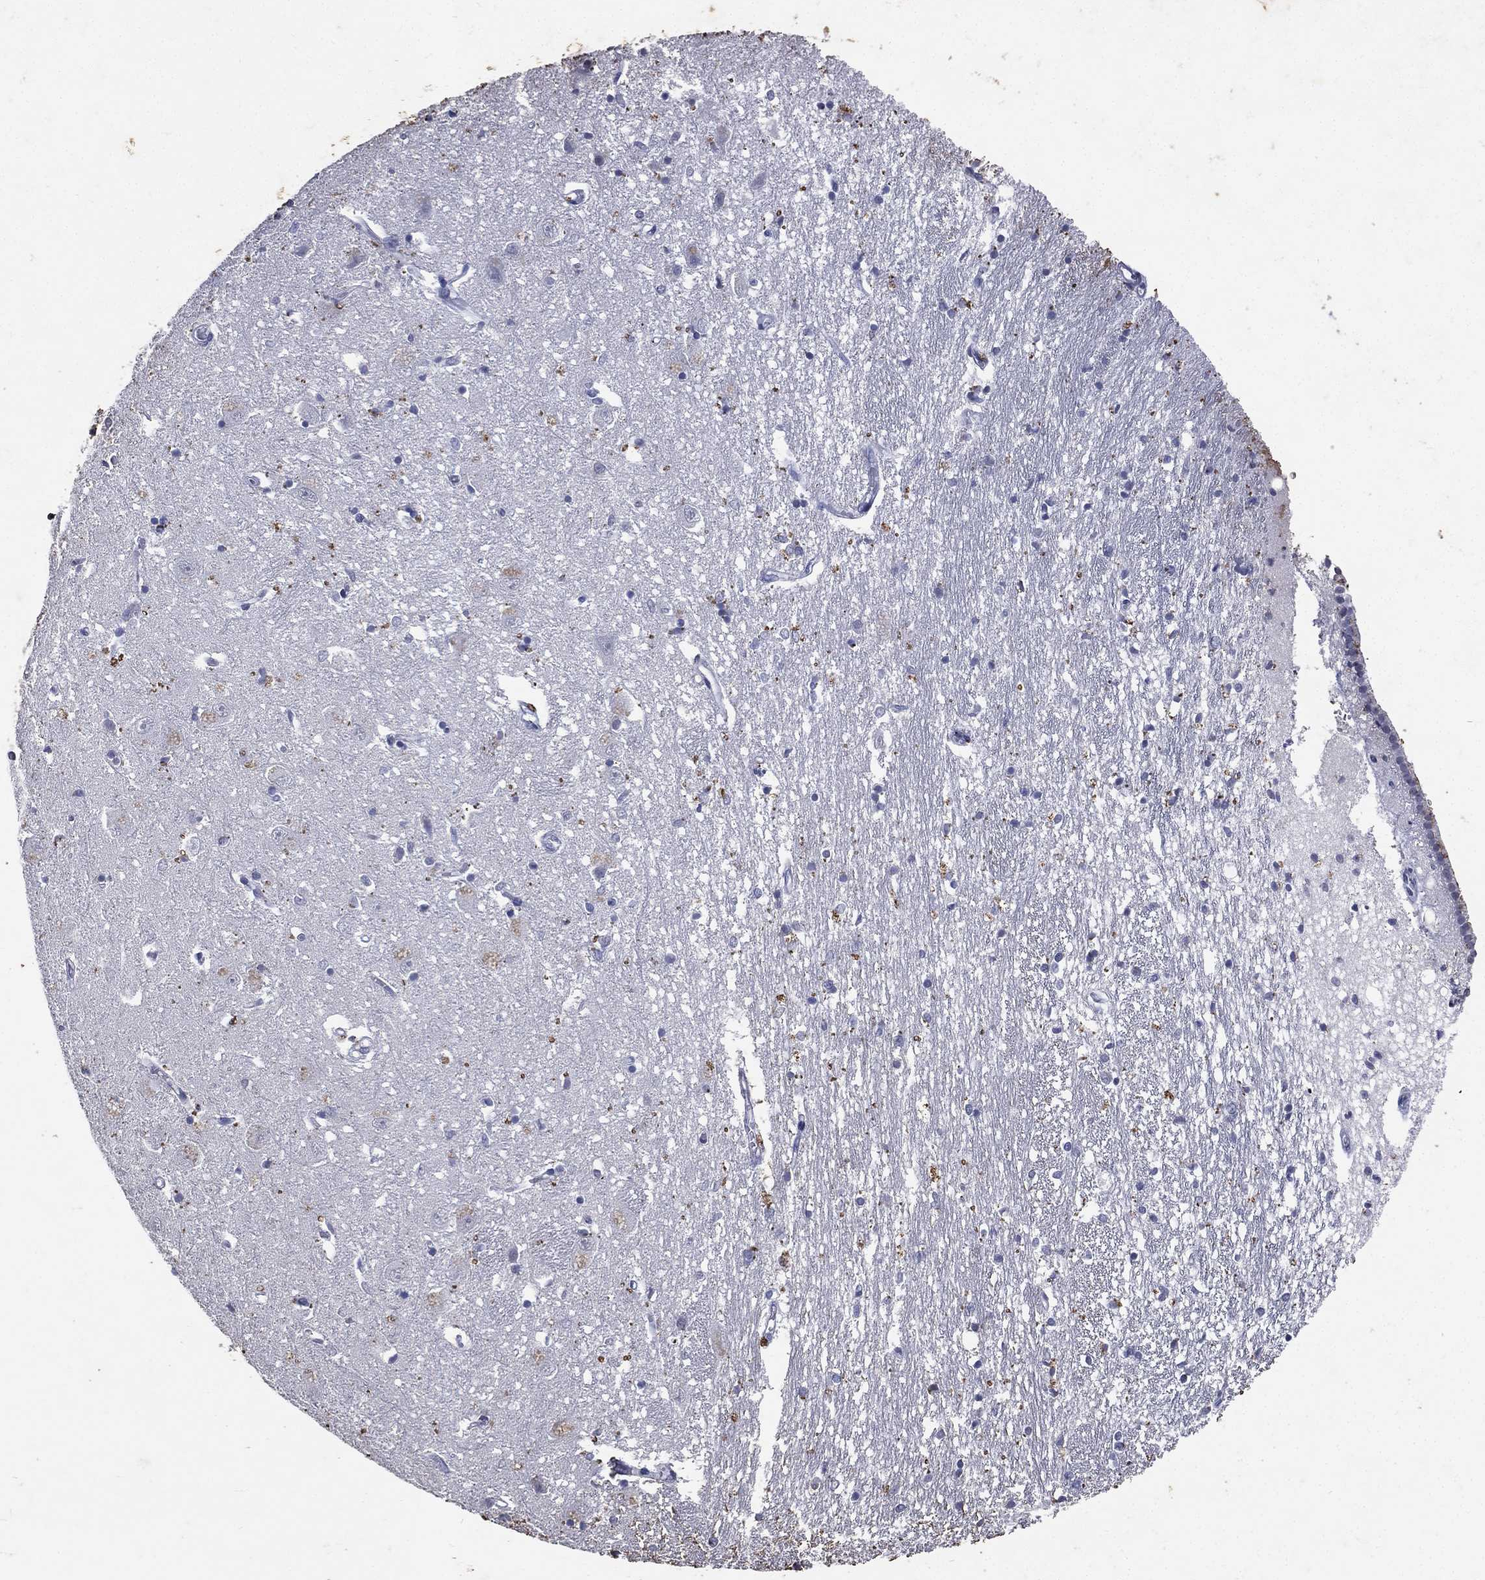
{"staining": {"intensity": "negative", "quantity": "none", "location": "none"}, "tissue": "caudate", "cell_type": "Glial cells", "image_type": "normal", "snomed": [{"axis": "morphology", "description": "Normal tissue, NOS"}, {"axis": "topography", "description": "Lateral ventricle wall"}], "caption": "Immunohistochemistry of normal human caudate reveals no staining in glial cells.", "gene": "SLC34A2", "patient": {"sex": "male", "age": 54}}